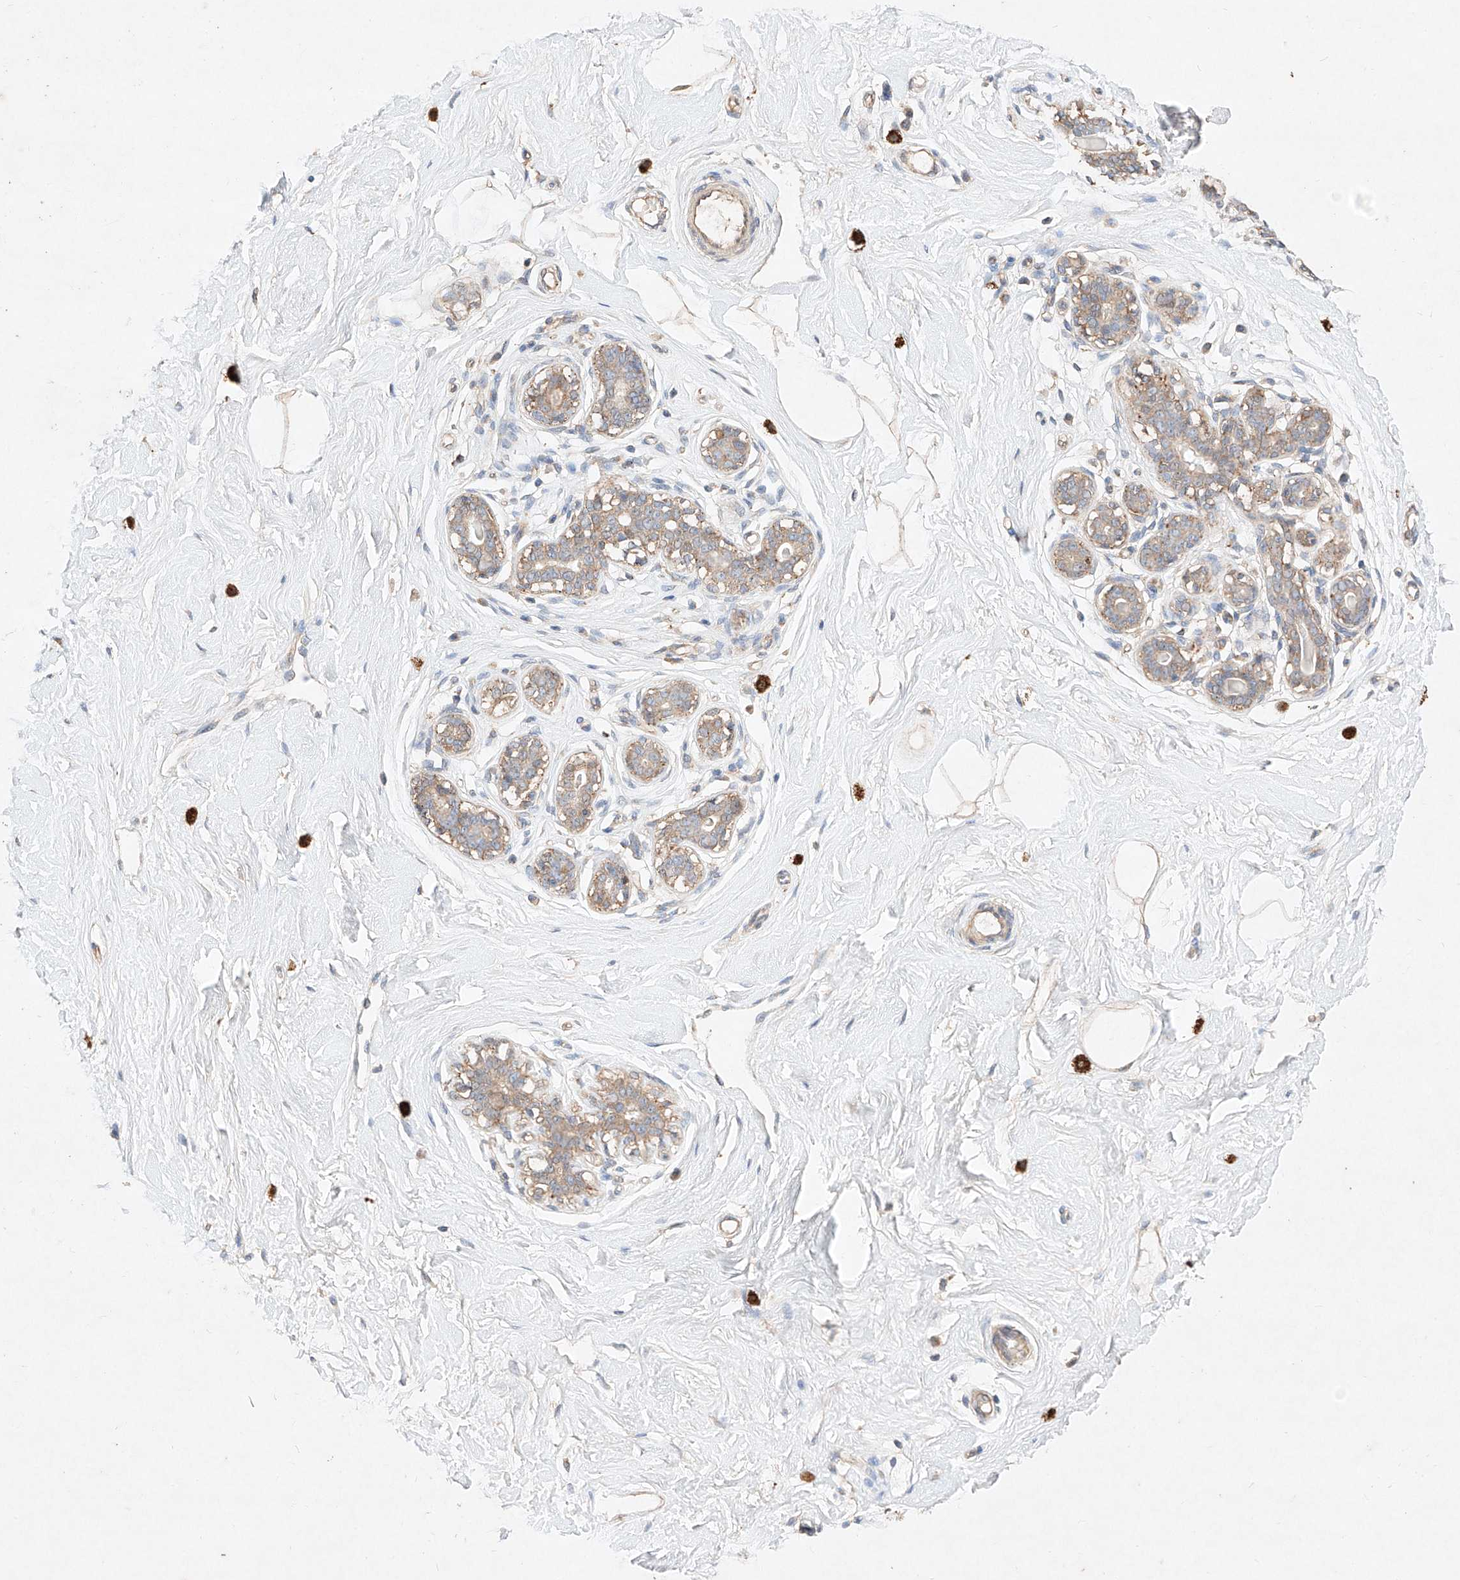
{"staining": {"intensity": "weak", "quantity": ">75%", "location": "cytoplasmic/membranous"}, "tissue": "breast", "cell_type": "Adipocytes", "image_type": "normal", "snomed": [{"axis": "morphology", "description": "Normal tissue, NOS"}, {"axis": "morphology", "description": "Adenoma, NOS"}, {"axis": "topography", "description": "Breast"}], "caption": "Human breast stained with a brown dye demonstrates weak cytoplasmic/membranous positive positivity in about >75% of adipocytes.", "gene": "C6orf62", "patient": {"sex": "female", "age": 23}}